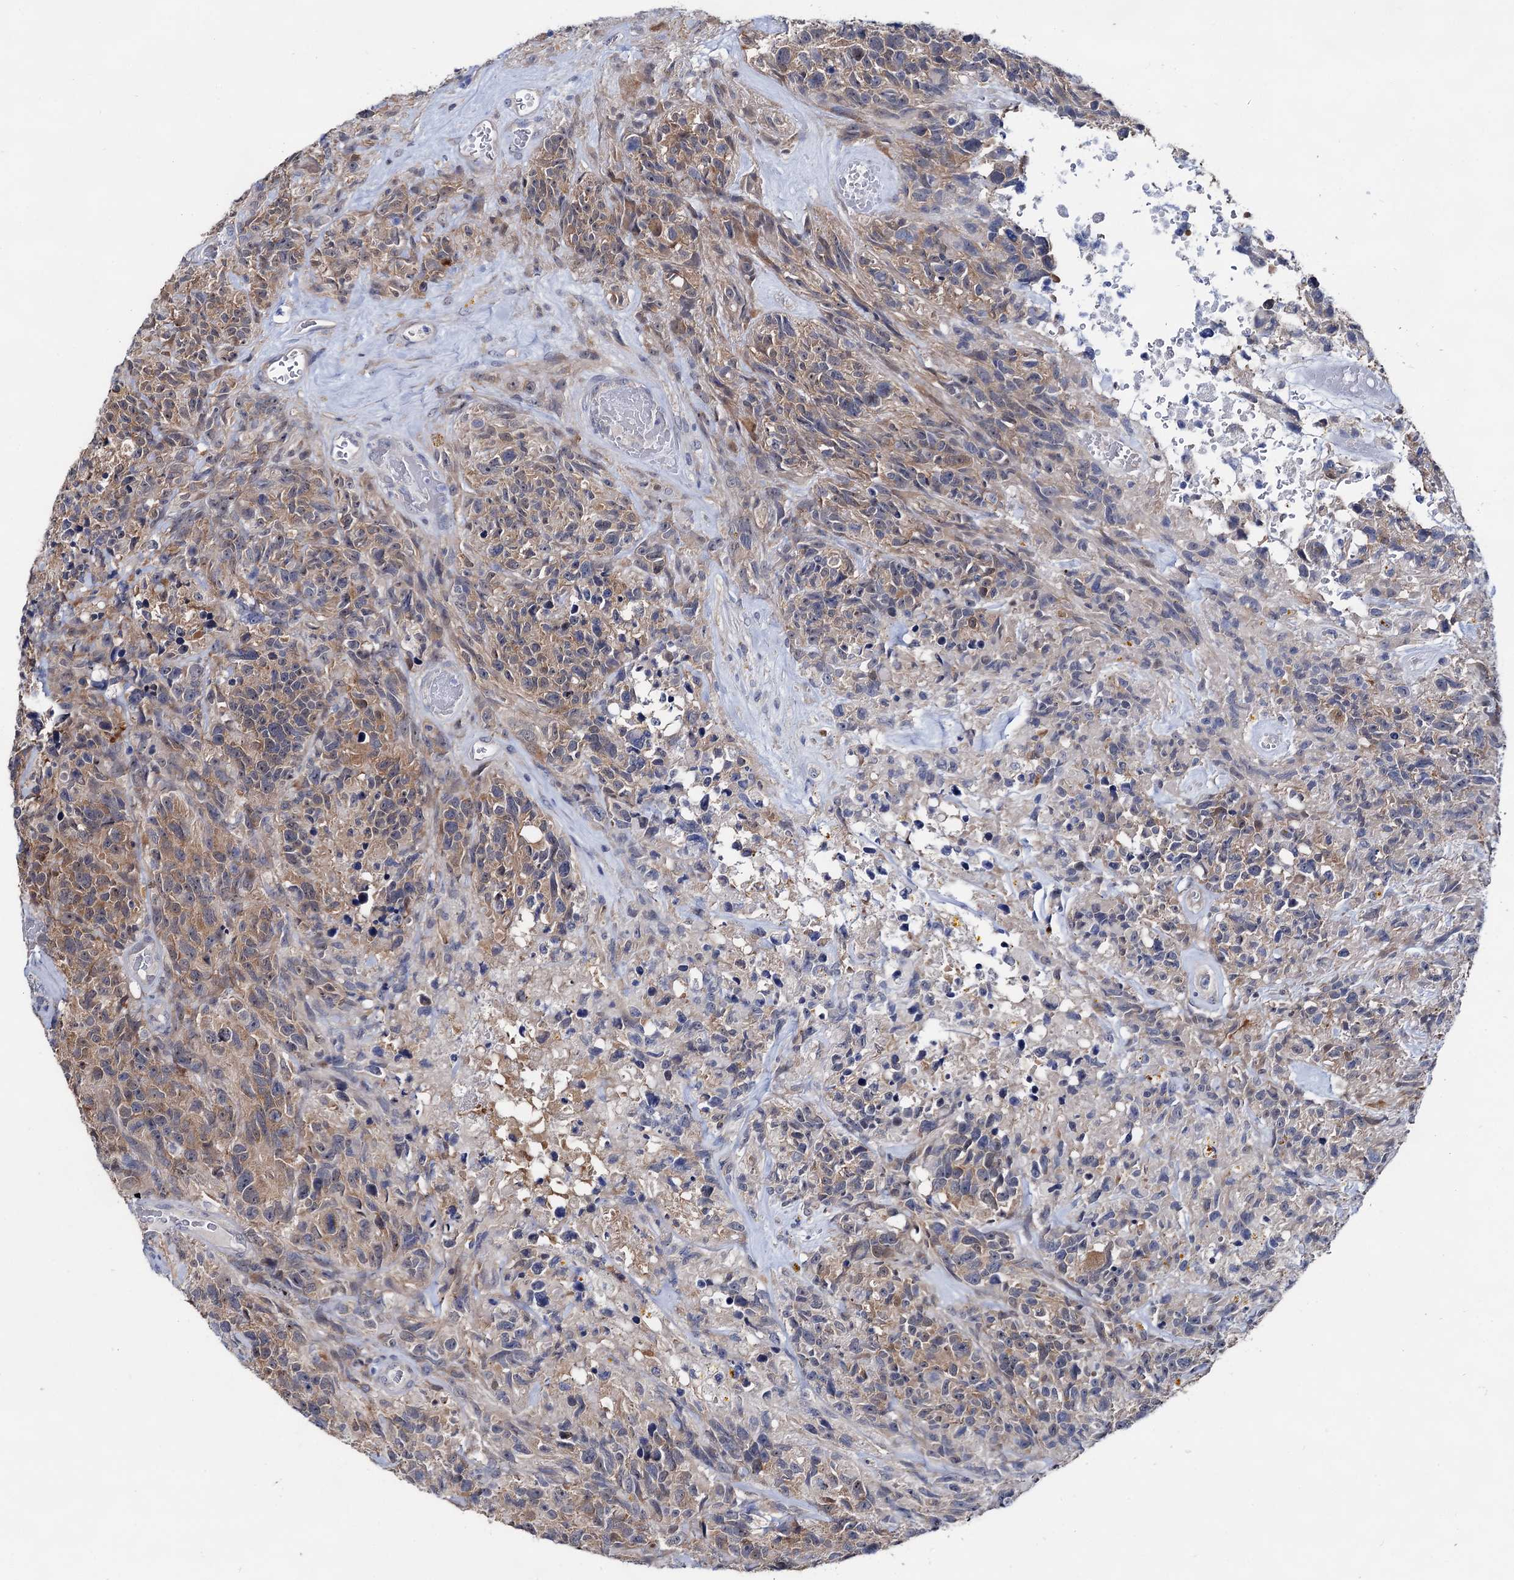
{"staining": {"intensity": "weak", "quantity": "25%-75%", "location": "cytoplasmic/membranous"}, "tissue": "glioma", "cell_type": "Tumor cells", "image_type": "cancer", "snomed": [{"axis": "morphology", "description": "Glioma, malignant, High grade"}, {"axis": "topography", "description": "Brain"}], "caption": "DAB immunohistochemical staining of malignant glioma (high-grade) reveals weak cytoplasmic/membranous protein positivity in about 25%-75% of tumor cells.", "gene": "CAPRIN2", "patient": {"sex": "male", "age": 69}}